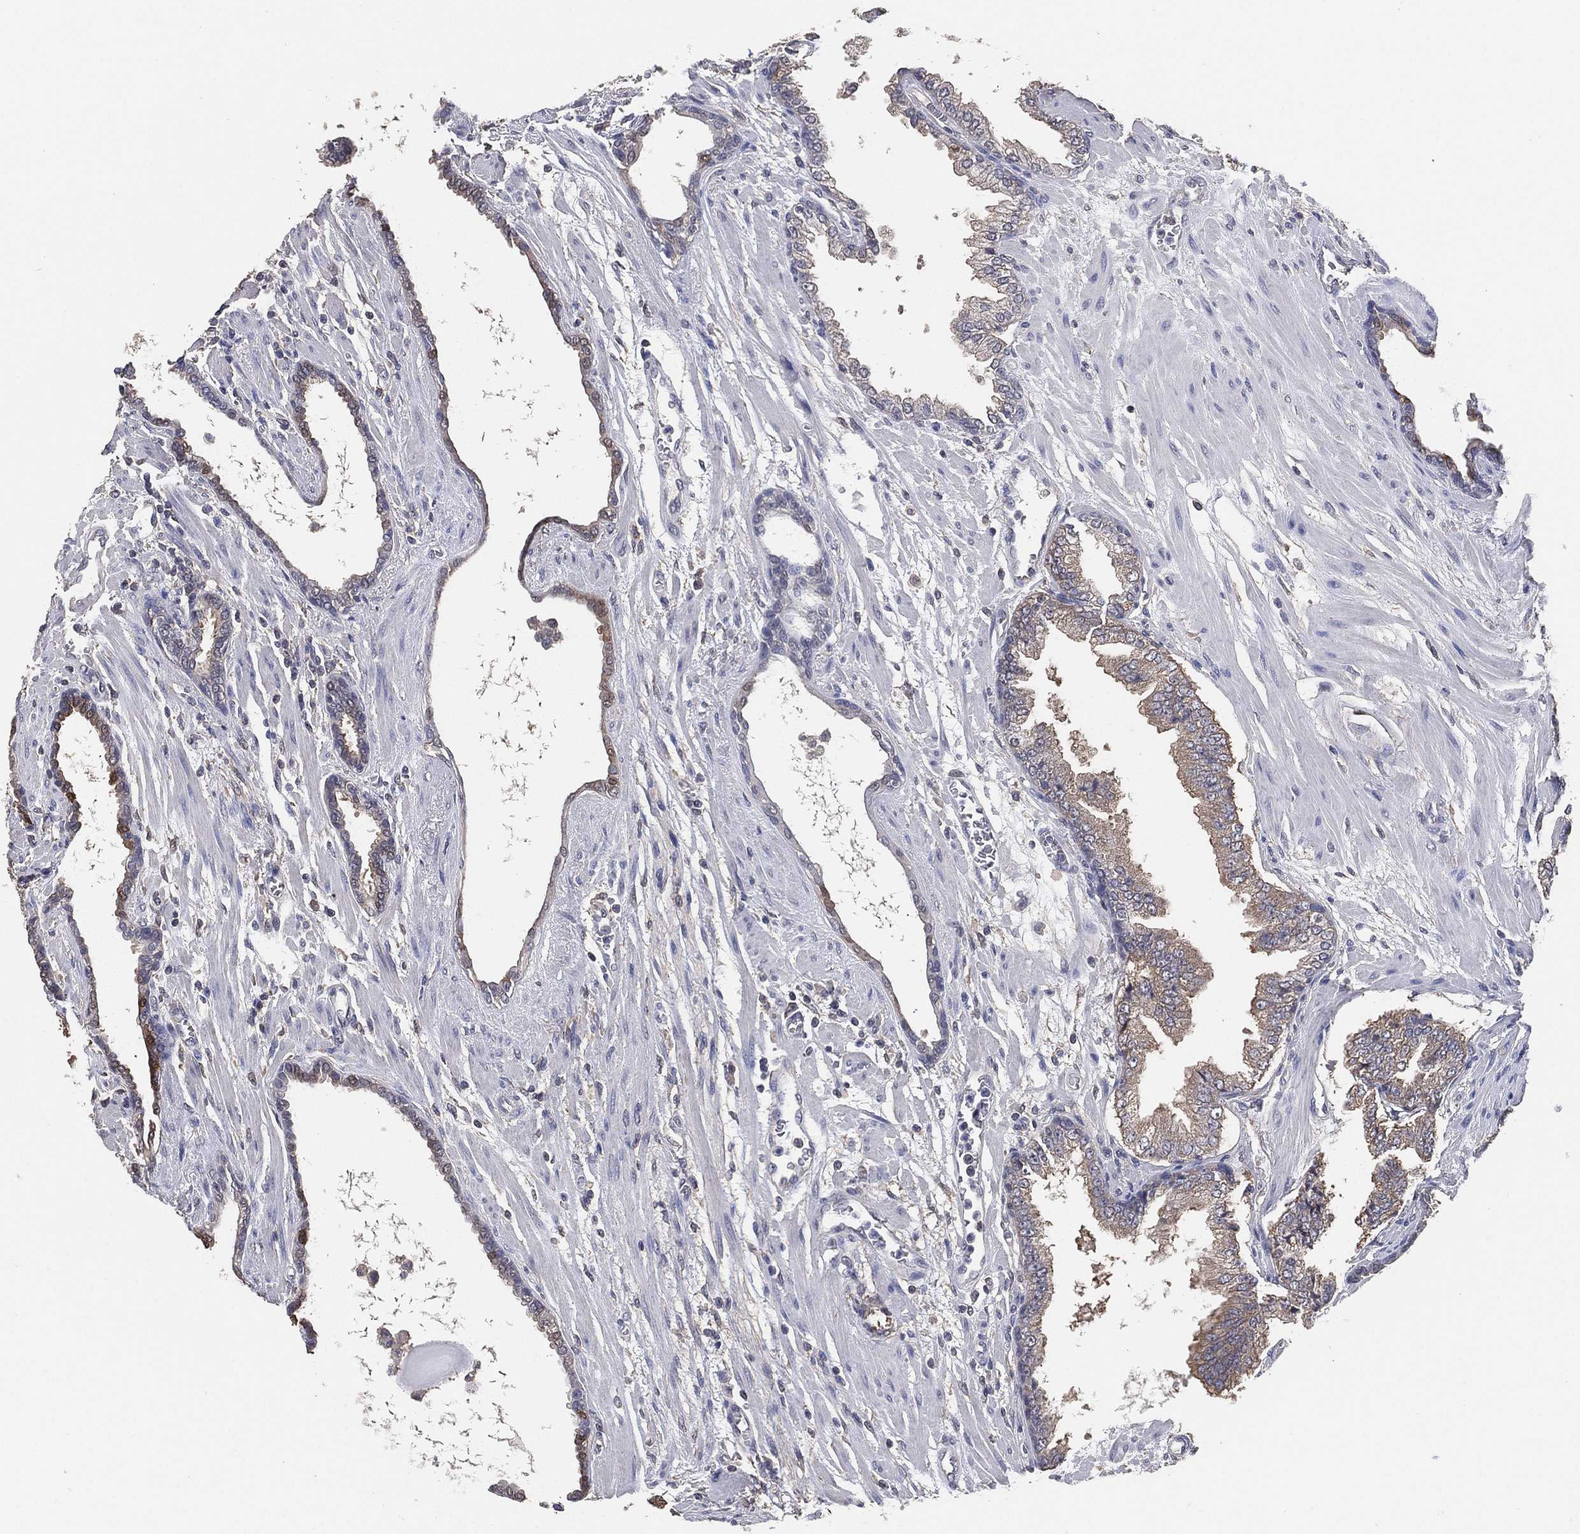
{"staining": {"intensity": "weak", "quantity": "<25%", "location": "nuclear"}, "tissue": "prostate cancer", "cell_type": "Tumor cells", "image_type": "cancer", "snomed": [{"axis": "morphology", "description": "Adenocarcinoma, Low grade"}, {"axis": "topography", "description": "Prostate"}], "caption": "The image reveals no significant positivity in tumor cells of prostate adenocarcinoma (low-grade).", "gene": "KLK5", "patient": {"sex": "male", "age": 69}}